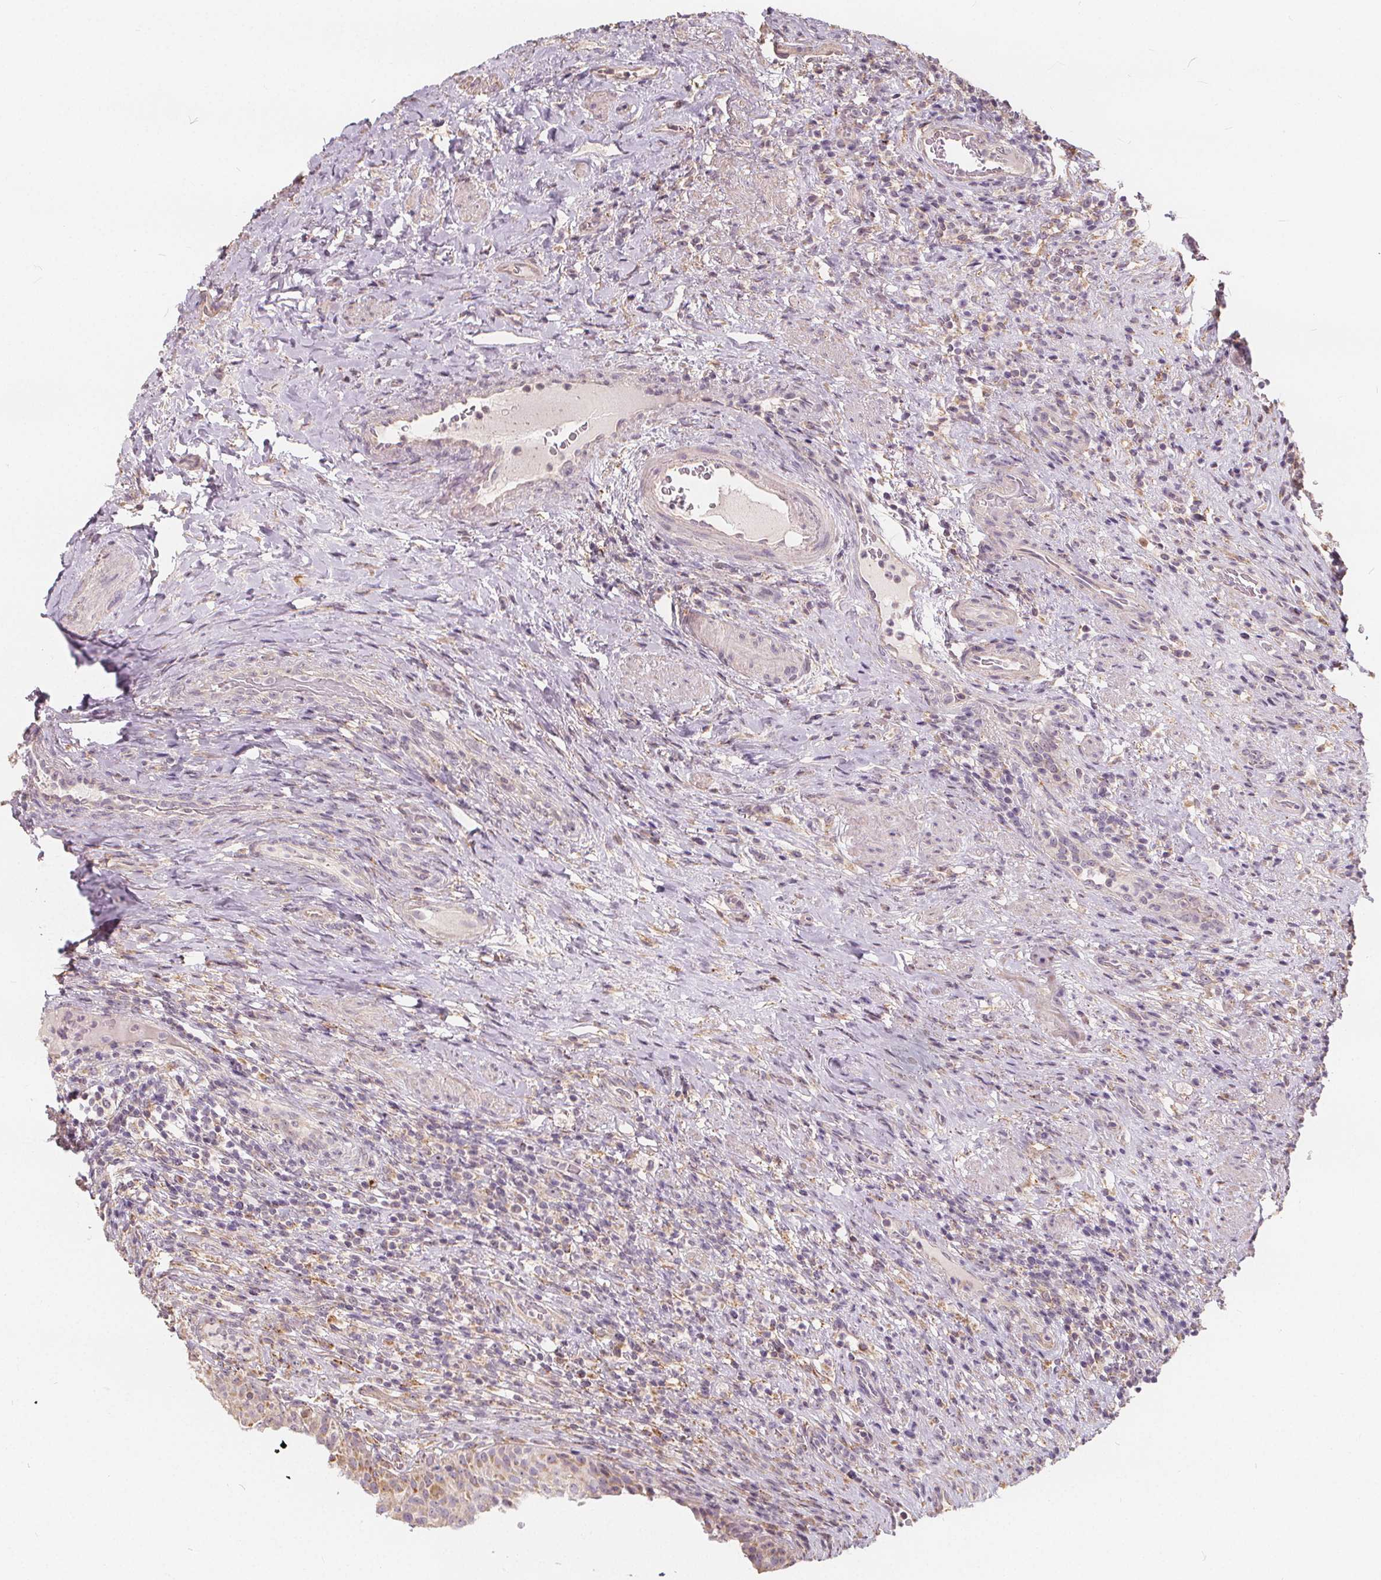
{"staining": {"intensity": "weak", "quantity": "<25%", "location": "cytoplasmic/membranous"}, "tissue": "urinary bladder", "cell_type": "Urothelial cells", "image_type": "normal", "snomed": [{"axis": "morphology", "description": "Normal tissue, NOS"}, {"axis": "topography", "description": "Urinary bladder"}, {"axis": "topography", "description": "Peripheral nerve tissue"}], "caption": "Protein analysis of normal urinary bladder displays no significant staining in urothelial cells. (DAB (3,3'-diaminobenzidine) IHC with hematoxylin counter stain).", "gene": "DRC3", "patient": {"sex": "male", "age": 66}}